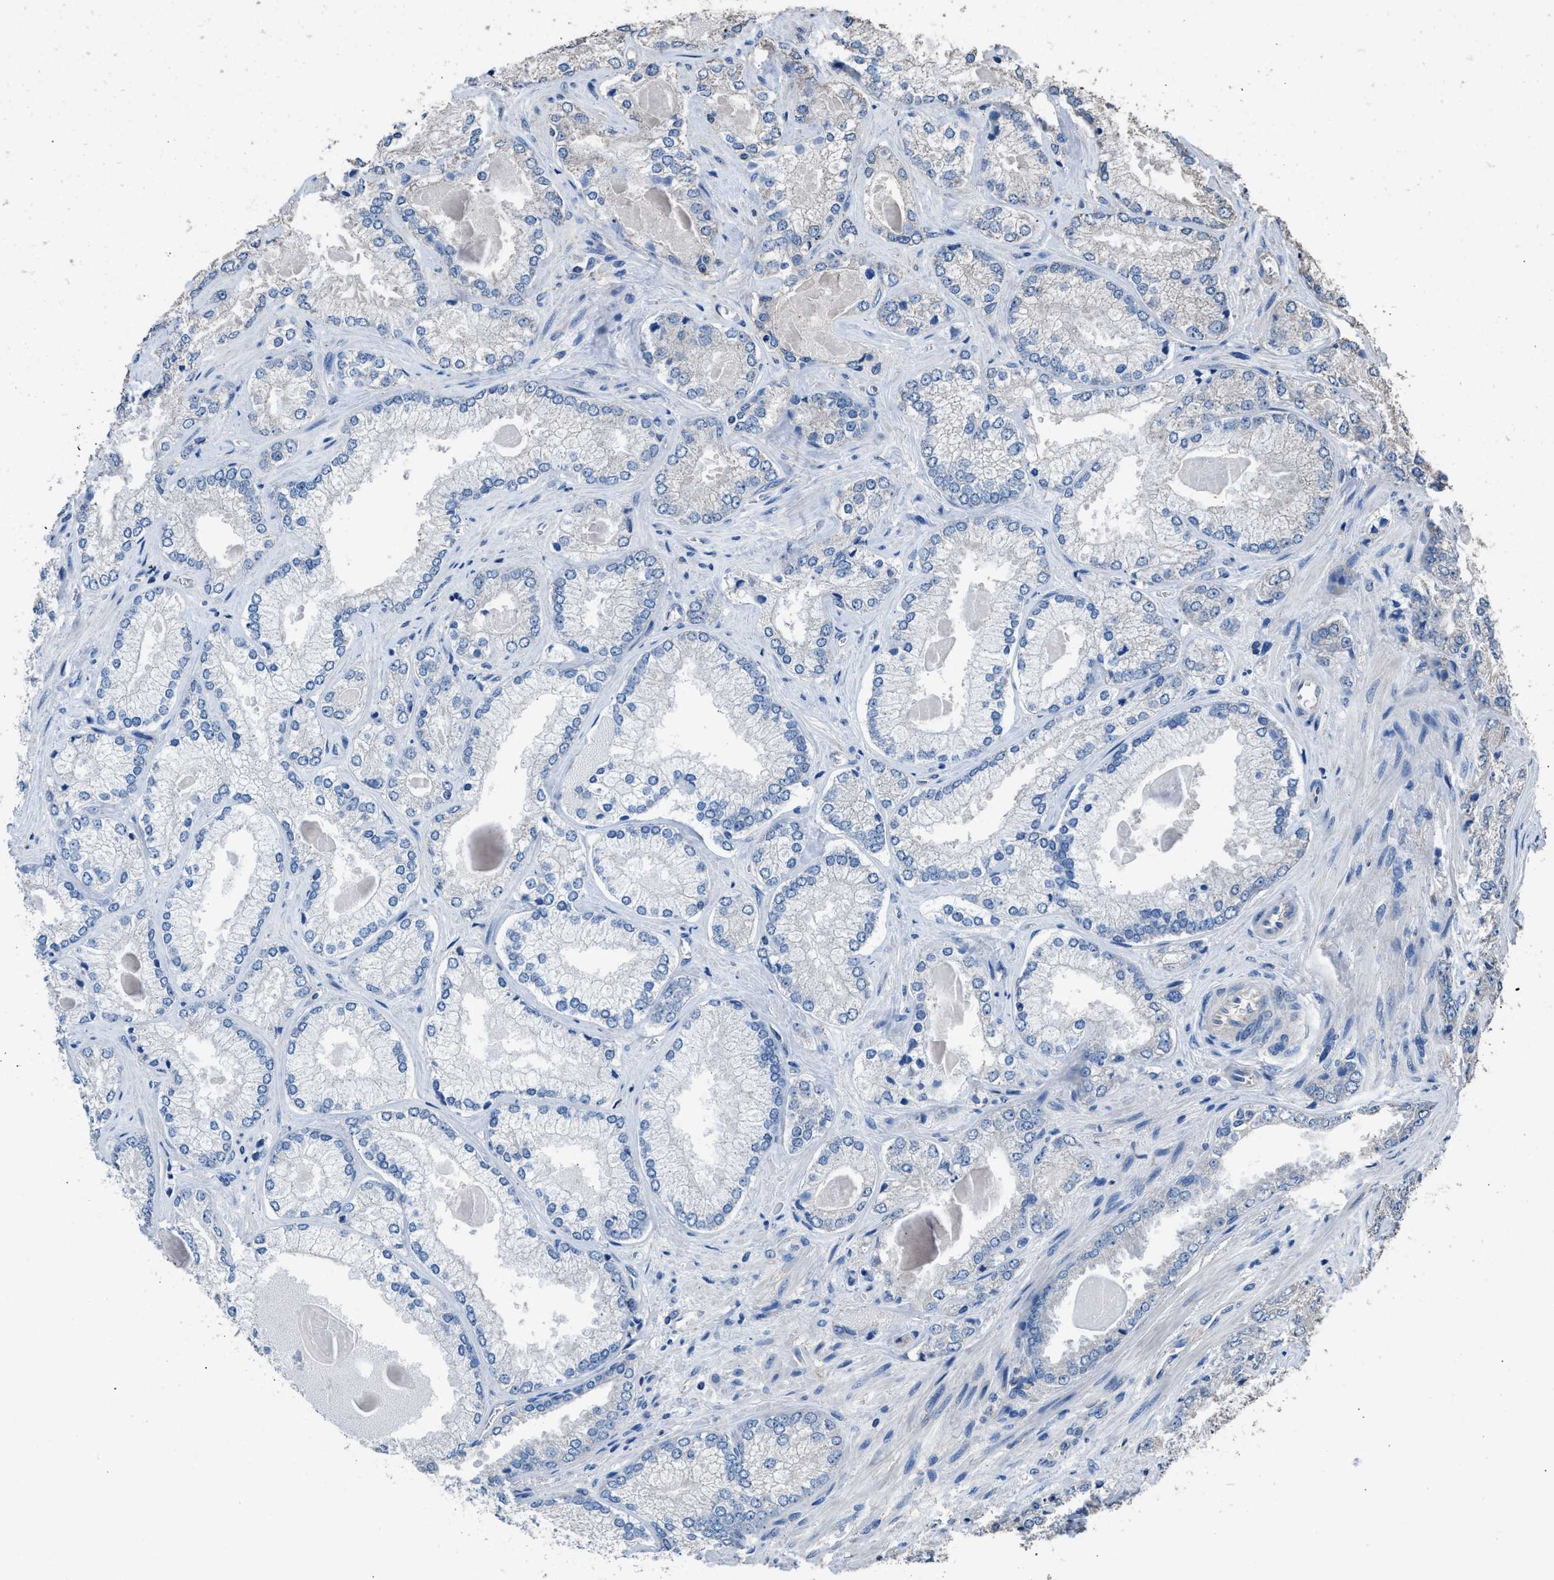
{"staining": {"intensity": "negative", "quantity": "none", "location": "none"}, "tissue": "prostate cancer", "cell_type": "Tumor cells", "image_type": "cancer", "snomed": [{"axis": "morphology", "description": "Adenocarcinoma, Low grade"}, {"axis": "topography", "description": "Prostate"}], "caption": "Immunohistochemical staining of human low-grade adenocarcinoma (prostate) exhibits no significant staining in tumor cells.", "gene": "ITSN1", "patient": {"sex": "male", "age": 65}}